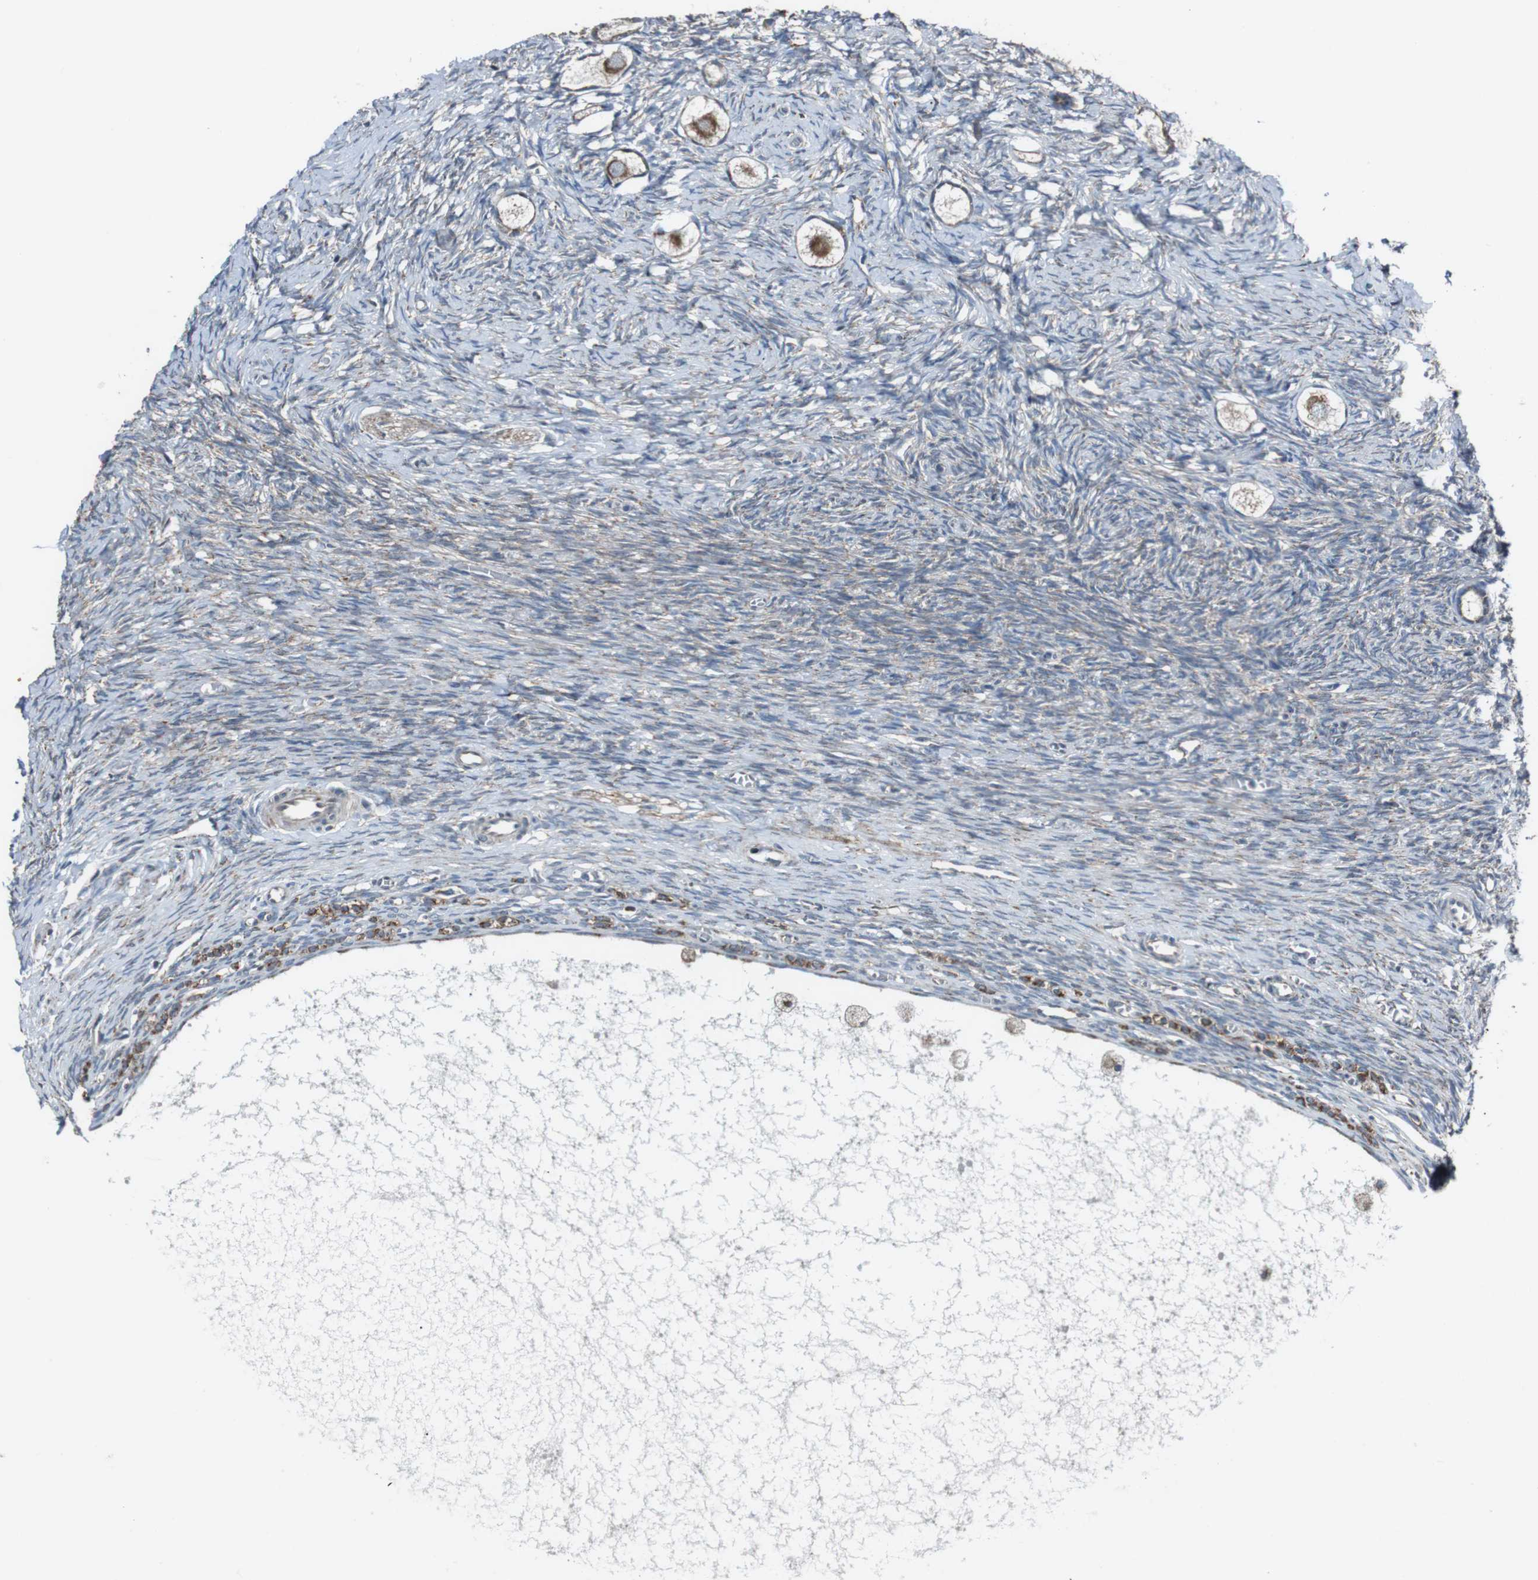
{"staining": {"intensity": "moderate", "quantity": ">75%", "location": "cytoplasmic/membranous"}, "tissue": "ovary", "cell_type": "Follicle cells", "image_type": "normal", "snomed": [{"axis": "morphology", "description": "Normal tissue, NOS"}, {"axis": "topography", "description": "Ovary"}], "caption": "Brown immunohistochemical staining in unremarkable ovary displays moderate cytoplasmic/membranous expression in about >75% of follicle cells.", "gene": "CISD2", "patient": {"sex": "female", "age": 27}}